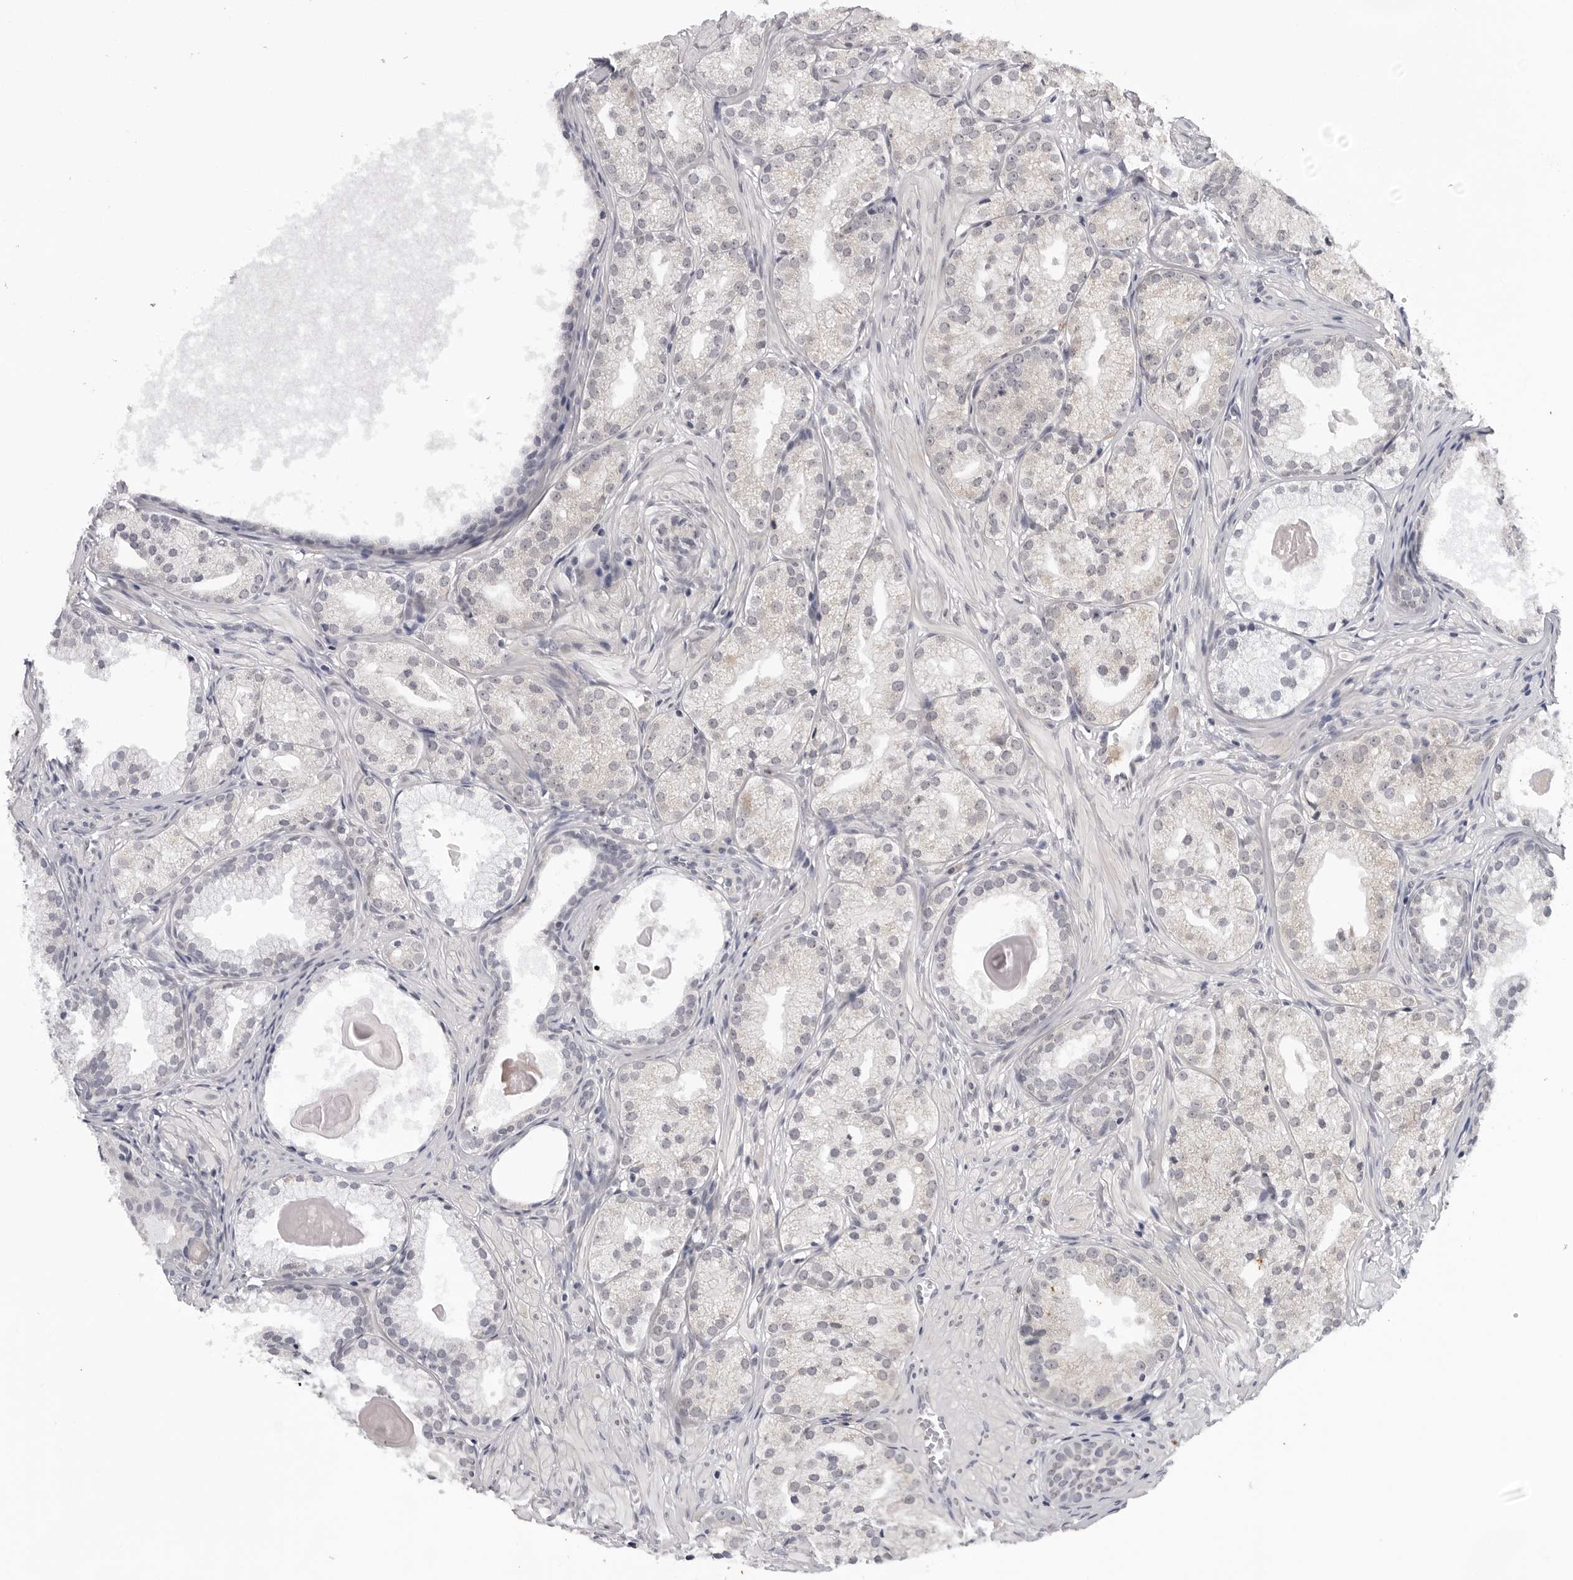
{"staining": {"intensity": "negative", "quantity": "none", "location": "none"}, "tissue": "prostate cancer", "cell_type": "Tumor cells", "image_type": "cancer", "snomed": [{"axis": "morphology", "description": "Adenocarcinoma, Low grade"}, {"axis": "topography", "description": "Prostate"}], "caption": "Protein analysis of prostate low-grade adenocarcinoma demonstrates no significant positivity in tumor cells.", "gene": "CDK20", "patient": {"sex": "male", "age": 88}}